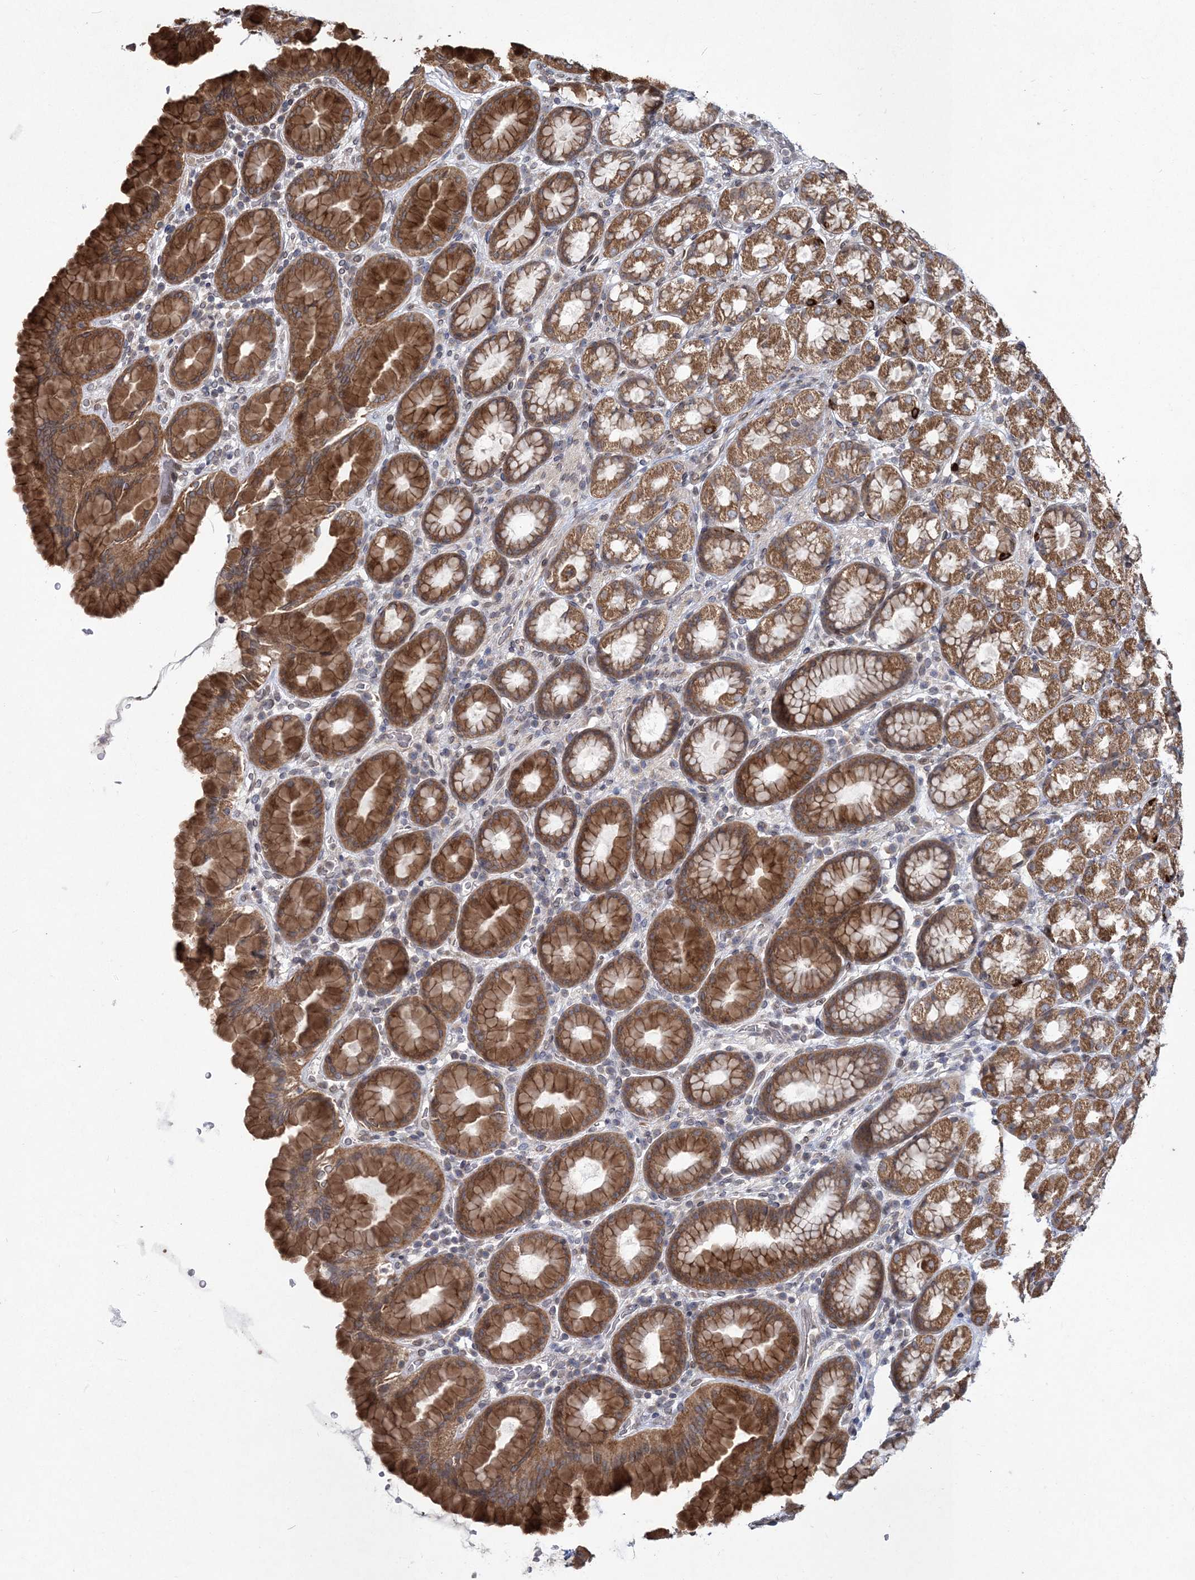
{"staining": {"intensity": "moderate", "quantity": ">75%", "location": "cytoplasmic/membranous"}, "tissue": "stomach", "cell_type": "Glandular cells", "image_type": "normal", "snomed": [{"axis": "morphology", "description": "Normal tissue, NOS"}, {"axis": "topography", "description": "Stomach, upper"}], "caption": "Immunohistochemical staining of normal human stomach demonstrates >75% levels of moderate cytoplasmic/membranous protein expression in approximately >75% of glandular cells.", "gene": "DNAJC27", "patient": {"sex": "male", "age": 68}}